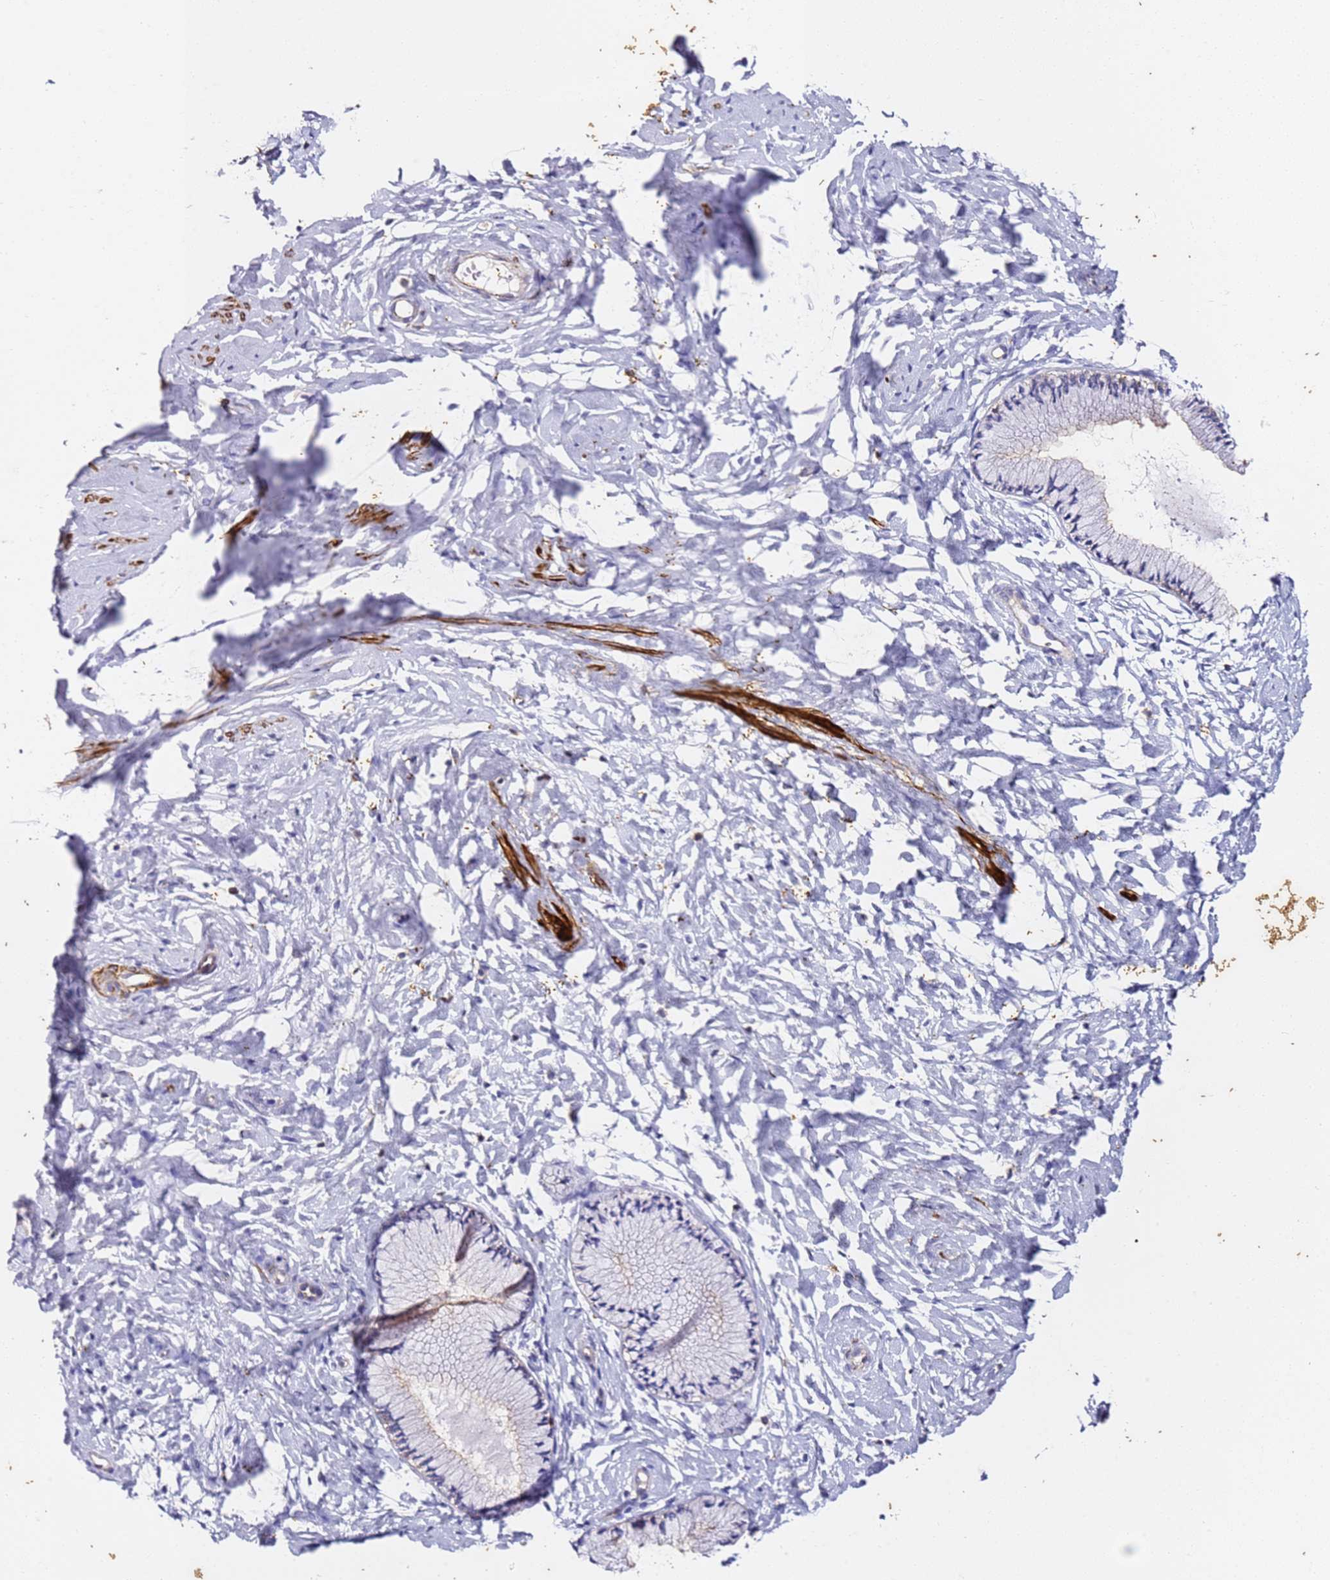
{"staining": {"intensity": "negative", "quantity": "none", "location": "none"}, "tissue": "cervix", "cell_type": "Glandular cells", "image_type": "normal", "snomed": [{"axis": "morphology", "description": "Normal tissue, NOS"}, {"axis": "topography", "description": "Cervix"}], "caption": "Immunohistochemistry of normal cervix demonstrates no positivity in glandular cells.", "gene": "ZNF671", "patient": {"sex": "female", "age": 33}}